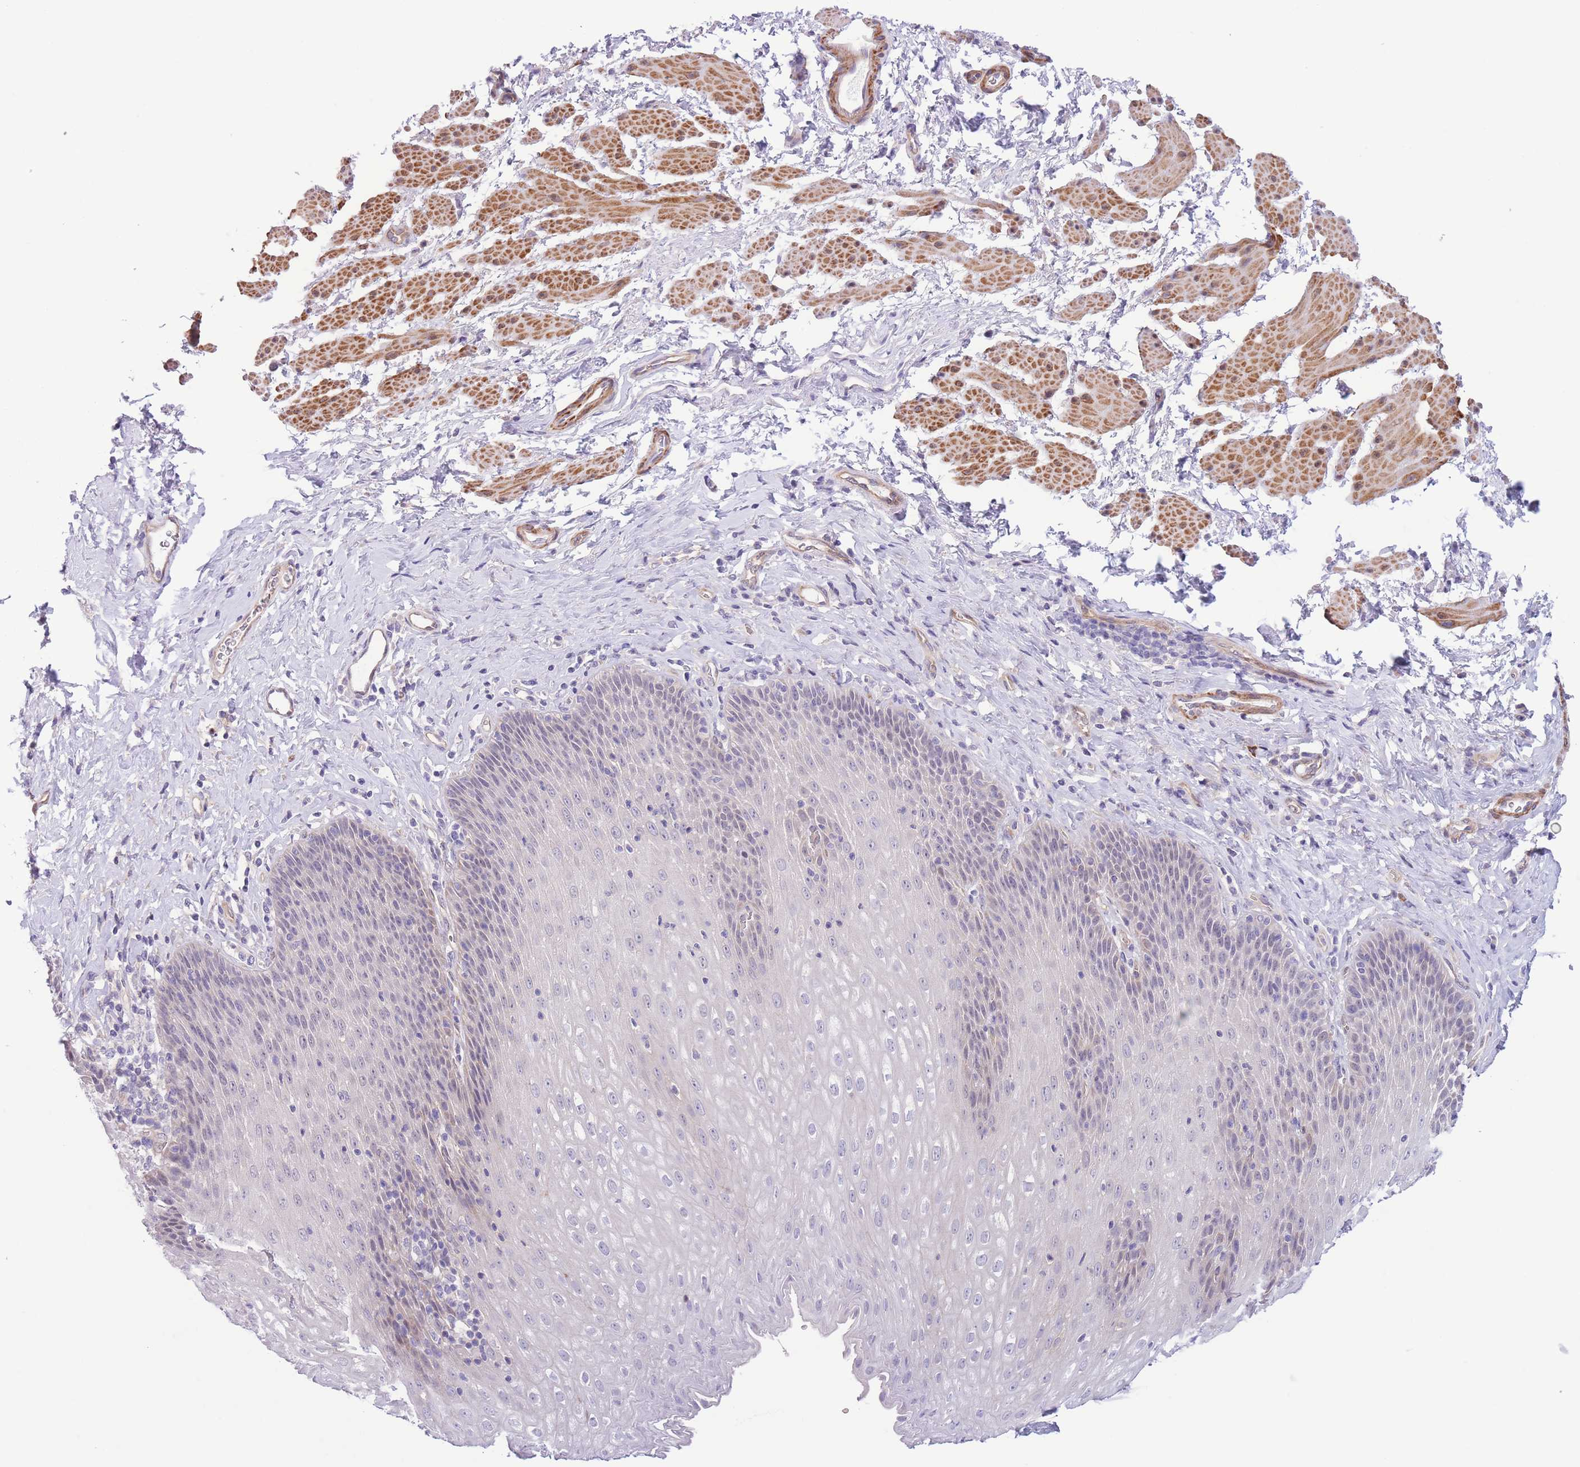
{"staining": {"intensity": "weak", "quantity": "<25%", "location": "cytoplasmic/membranous"}, "tissue": "esophagus", "cell_type": "Squamous epithelial cells", "image_type": "normal", "snomed": [{"axis": "morphology", "description": "Normal tissue, NOS"}, {"axis": "topography", "description": "Esophagus"}], "caption": "High magnification brightfield microscopy of benign esophagus stained with DAB (brown) and counterstained with hematoxylin (blue): squamous epithelial cells show no significant expression.", "gene": "C9orf152", "patient": {"sex": "female", "age": 61}}